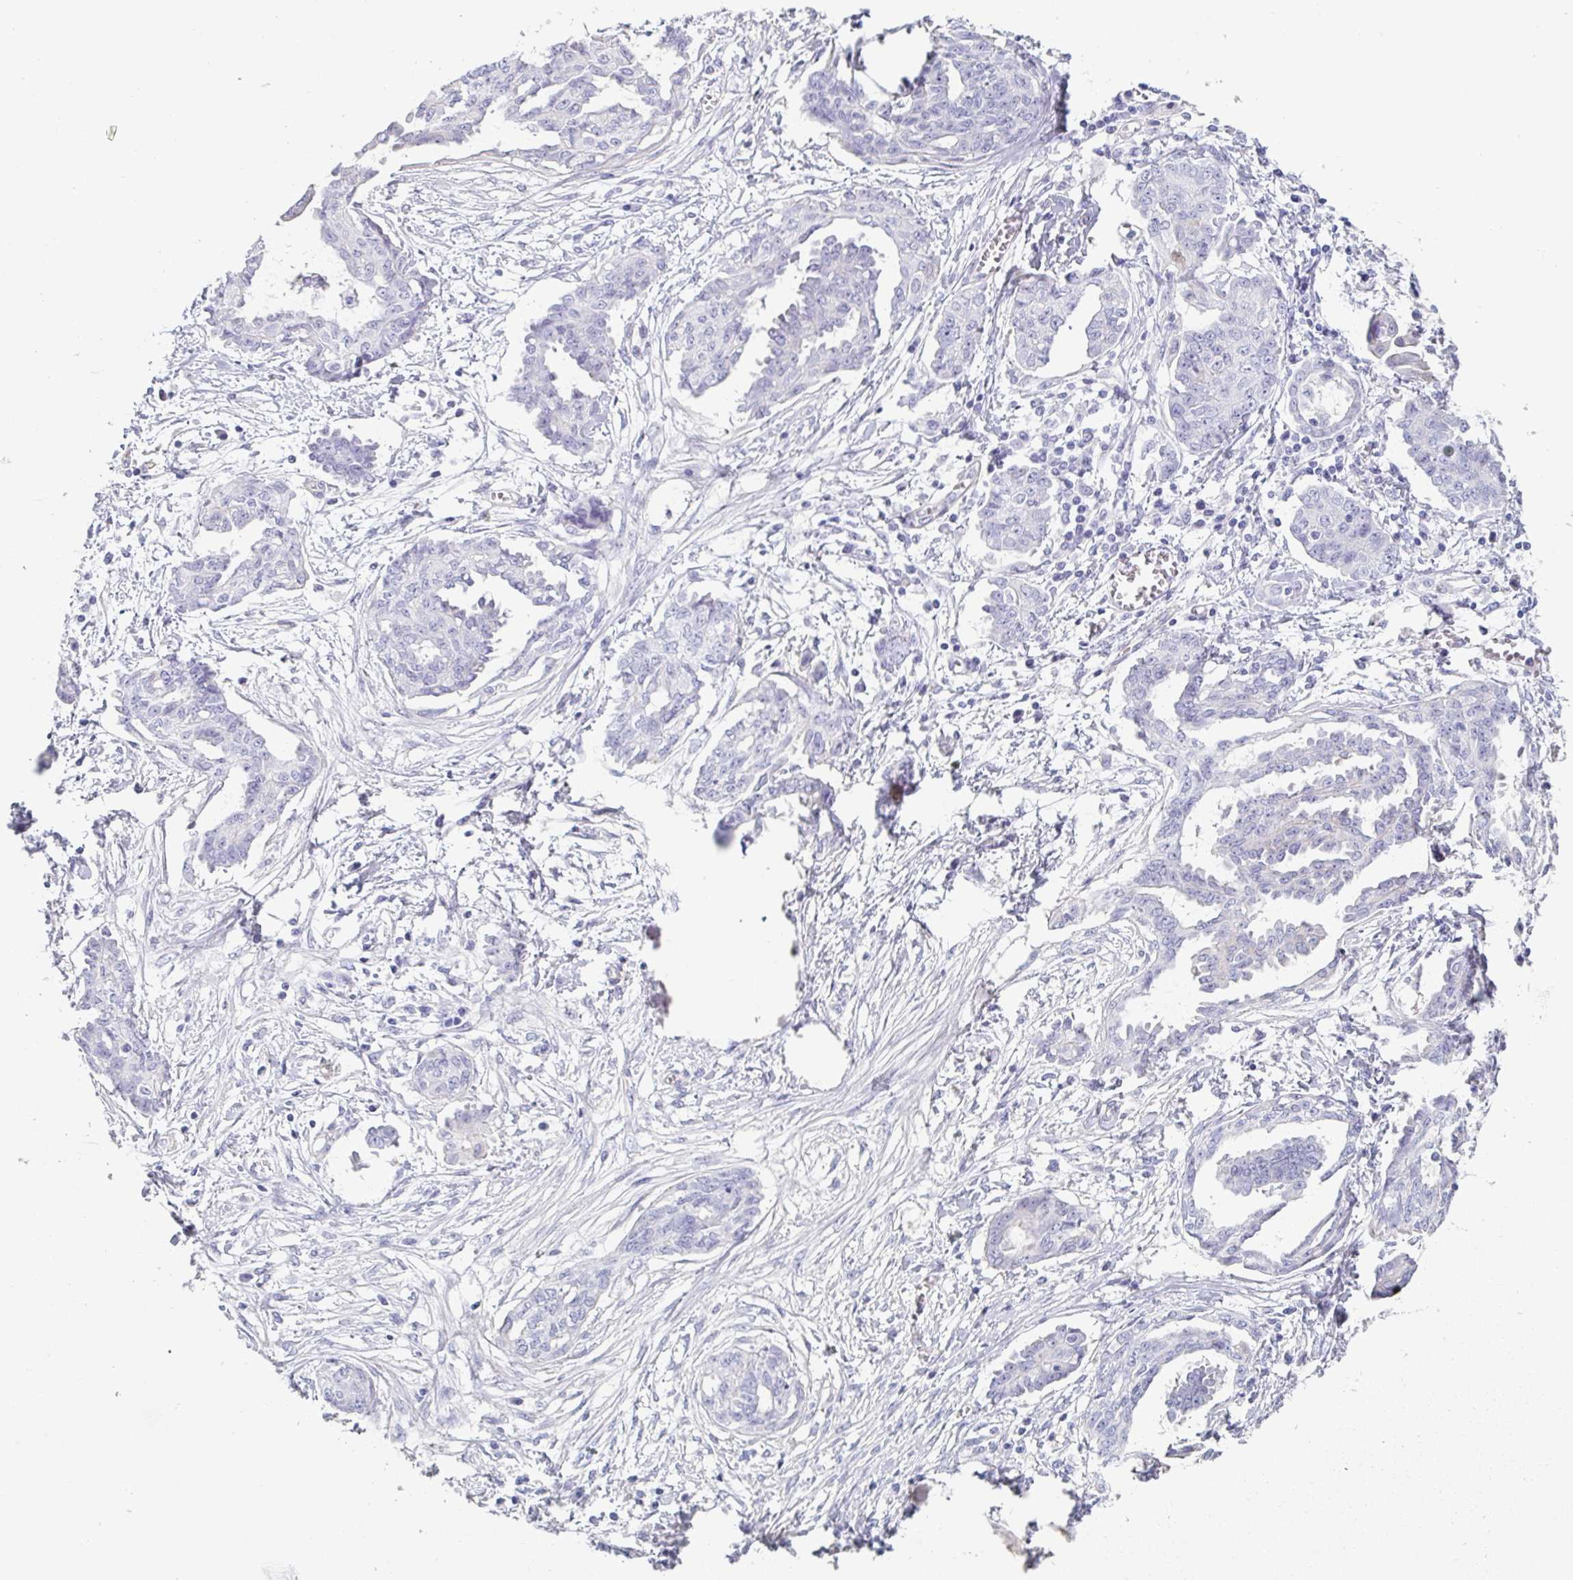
{"staining": {"intensity": "negative", "quantity": "none", "location": "none"}, "tissue": "ovarian cancer", "cell_type": "Tumor cells", "image_type": "cancer", "snomed": [{"axis": "morphology", "description": "Cystadenocarcinoma, serous, NOS"}, {"axis": "topography", "description": "Ovary"}], "caption": "An immunohistochemistry image of serous cystadenocarcinoma (ovarian) is shown. There is no staining in tumor cells of serous cystadenocarcinoma (ovarian).", "gene": "PRR4", "patient": {"sex": "female", "age": 71}}